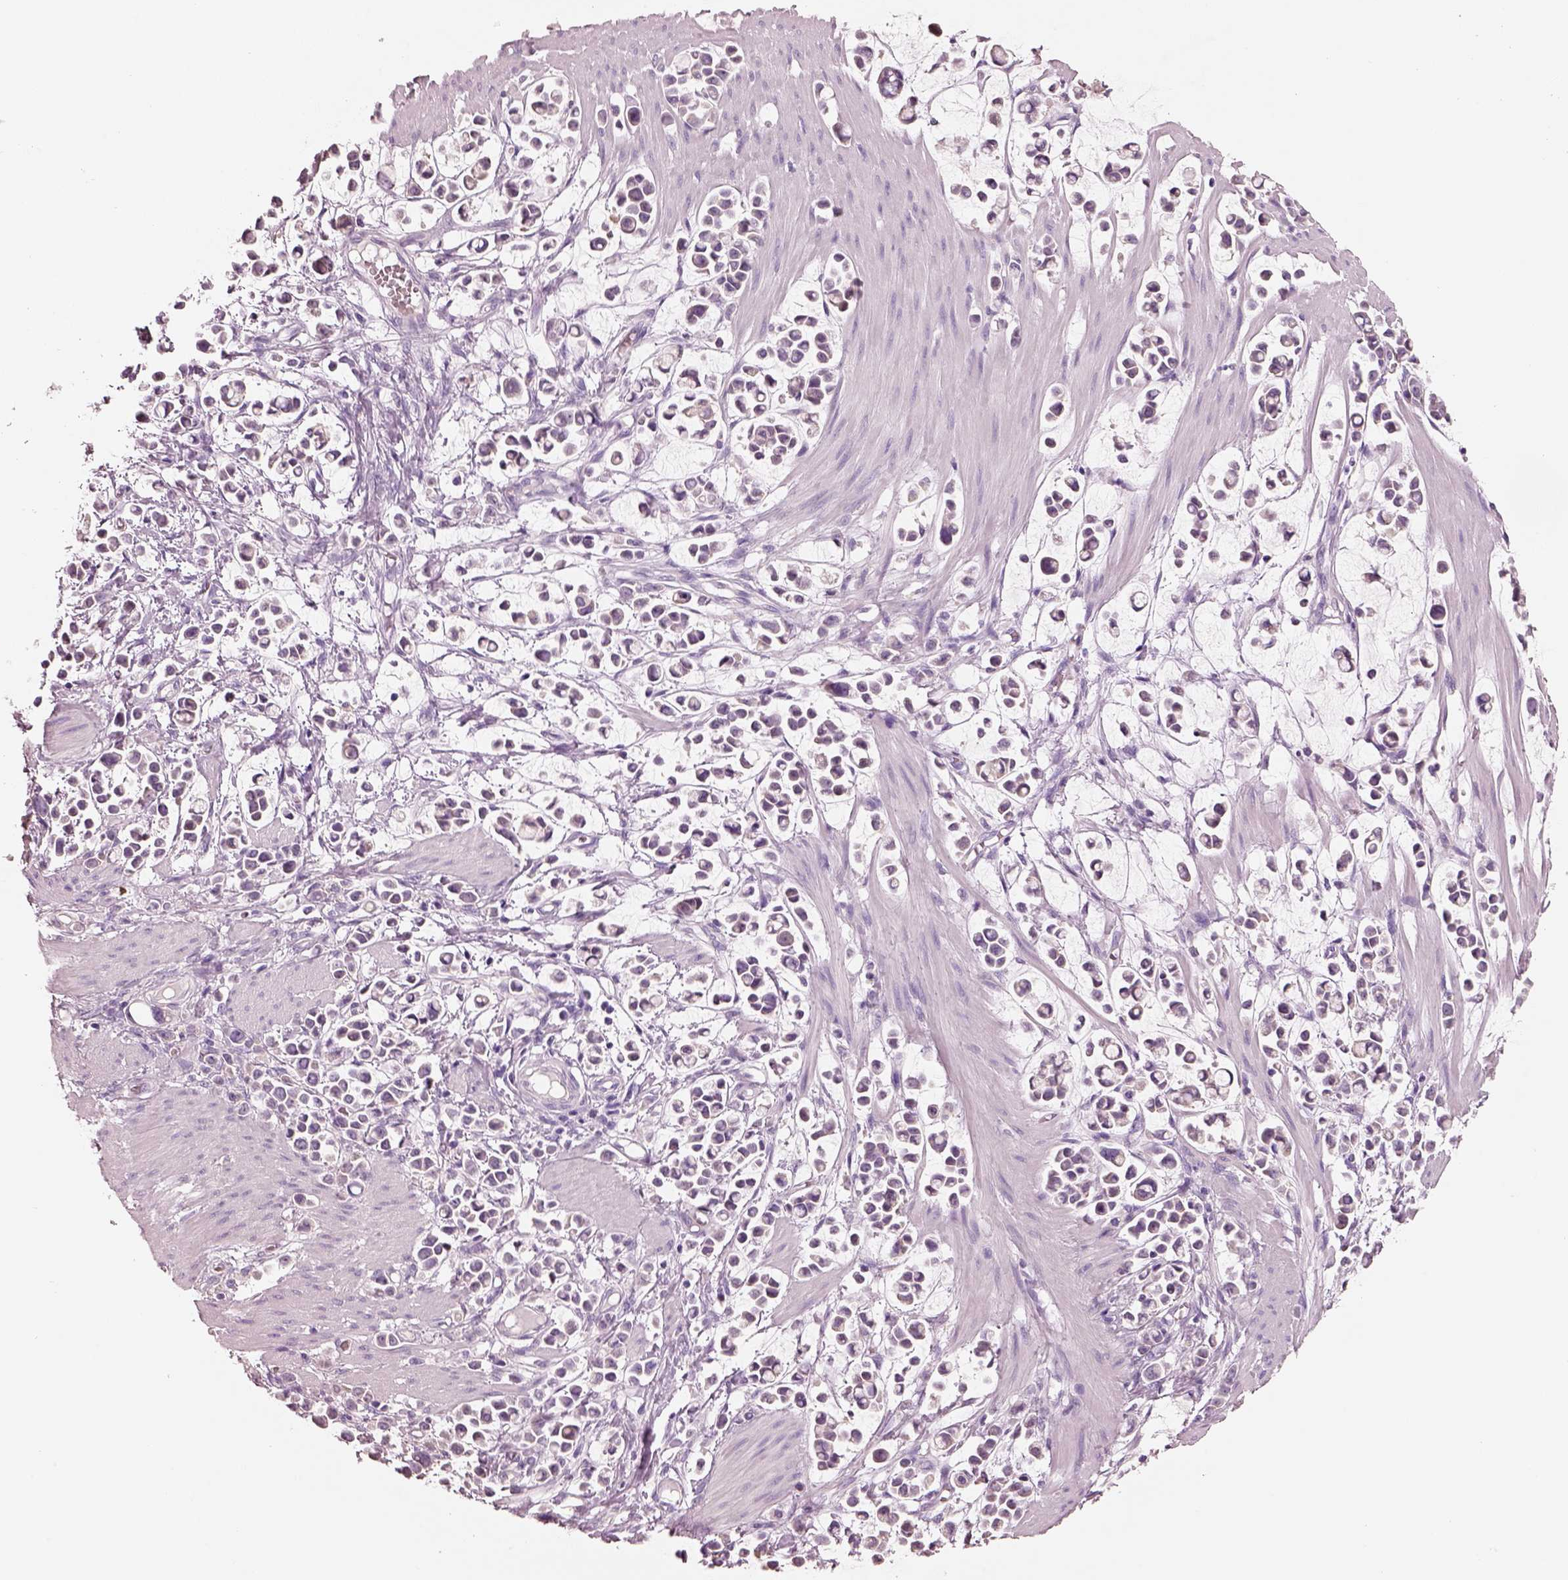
{"staining": {"intensity": "negative", "quantity": "none", "location": "none"}, "tissue": "stomach cancer", "cell_type": "Tumor cells", "image_type": "cancer", "snomed": [{"axis": "morphology", "description": "Adenocarcinoma, NOS"}, {"axis": "topography", "description": "Stomach"}], "caption": "Immunohistochemistry histopathology image of neoplastic tissue: adenocarcinoma (stomach) stained with DAB displays no significant protein staining in tumor cells.", "gene": "ELSPBP1", "patient": {"sex": "male", "age": 82}}